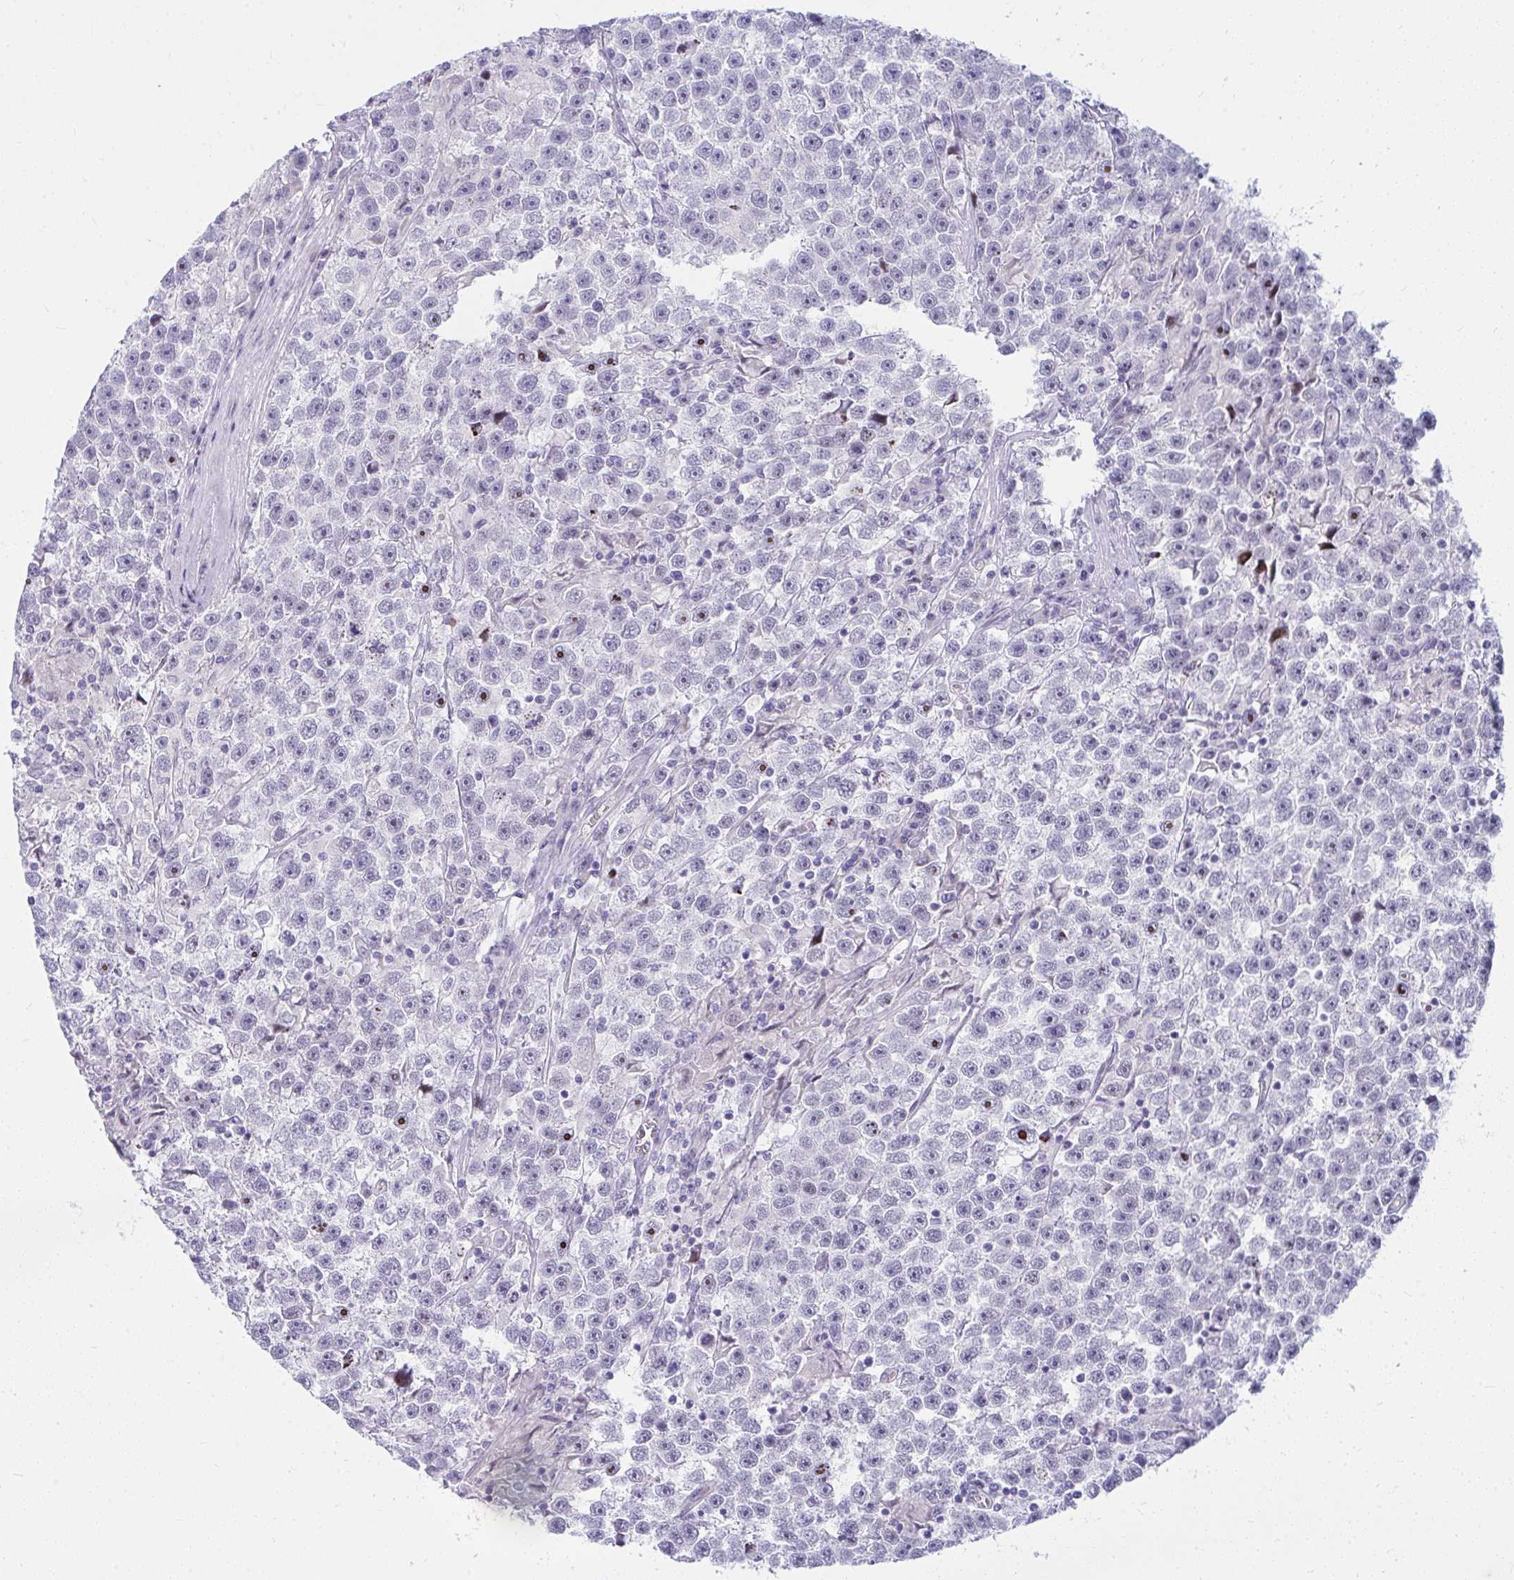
{"staining": {"intensity": "negative", "quantity": "none", "location": "none"}, "tissue": "testis cancer", "cell_type": "Tumor cells", "image_type": "cancer", "snomed": [{"axis": "morphology", "description": "Seminoma, NOS"}, {"axis": "topography", "description": "Testis"}], "caption": "Tumor cells are negative for protein expression in human testis cancer.", "gene": "LRRC36", "patient": {"sex": "male", "age": 31}}